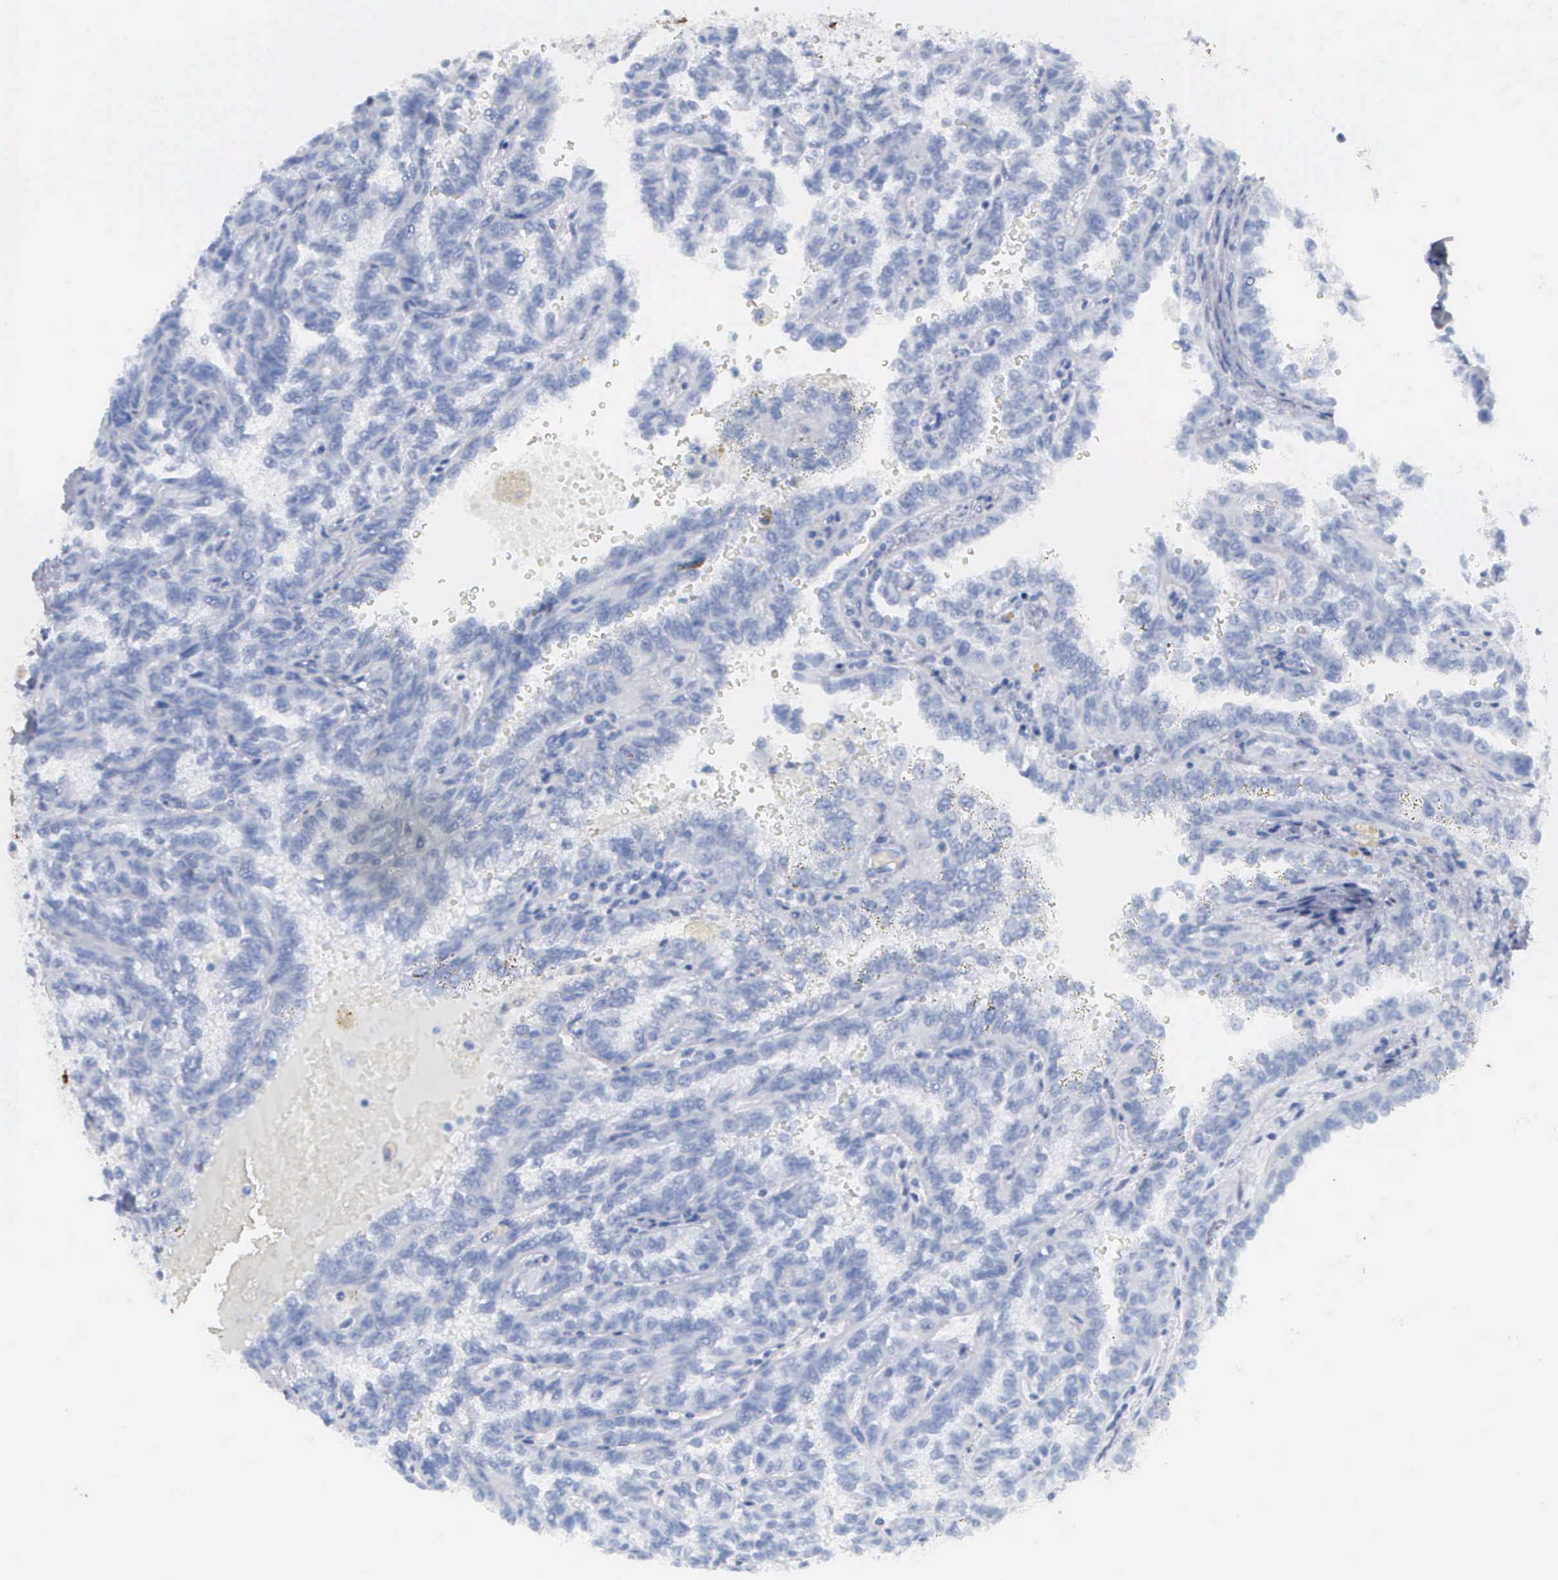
{"staining": {"intensity": "negative", "quantity": "none", "location": "none"}, "tissue": "renal cancer", "cell_type": "Tumor cells", "image_type": "cancer", "snomed": [{"axis": "morphology", "description": "Inflammation, NOS"}, {"axis": "morphology", "description": "Adenocarcinoma, NOS"}, {"axis": "topography", "description": "Kidney"}], "caption": "DAB (3,3'-diaminobenzidine) immunohistochemical staining of renal cancer demonstrates no significant expression in tumor cells.", "gene": "CTSH", "patient": {"sex": "male", "age": 68}}